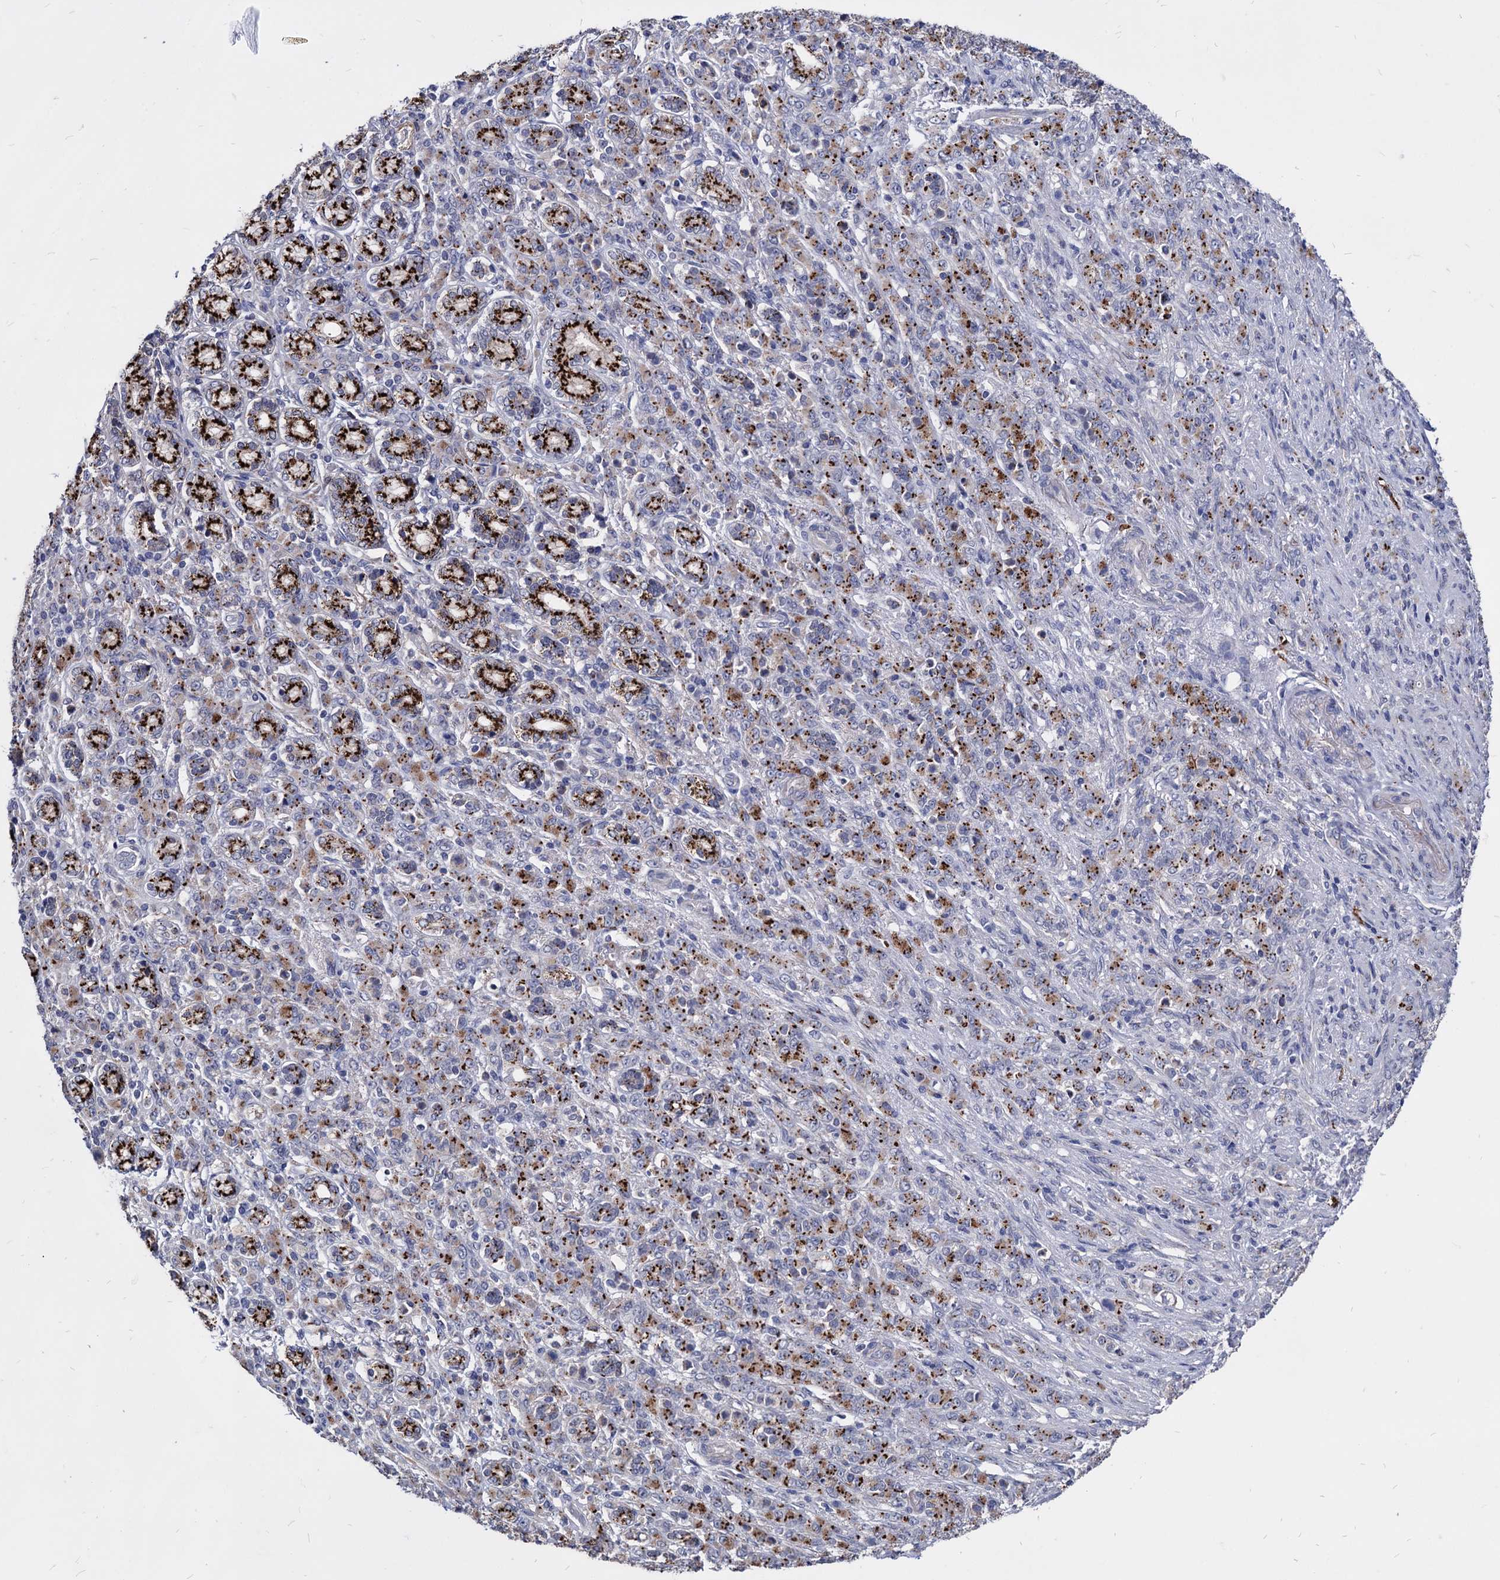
{"staining": {"intensity": "strong", "quantity": ">75%", "location": "cytoplasmic/membranous"}, "tissue": "stomach cancer", "cell_type": "Tumor cells", "image_type": "cancer", "snomed": [{"axis": "morphology", "description": "Adenocarcinoma, NOS"}, {"axis": "topography", "description": "Stomach"}], "caption": "Human stomach cancer (adenocarcinoma) stained for a protein (brown) shows strong cytoplasmic/membranous positive positivity in about >75% of tumor cells.", "gene": "ESD", "patient": {"sex": "female", "age": 79}}